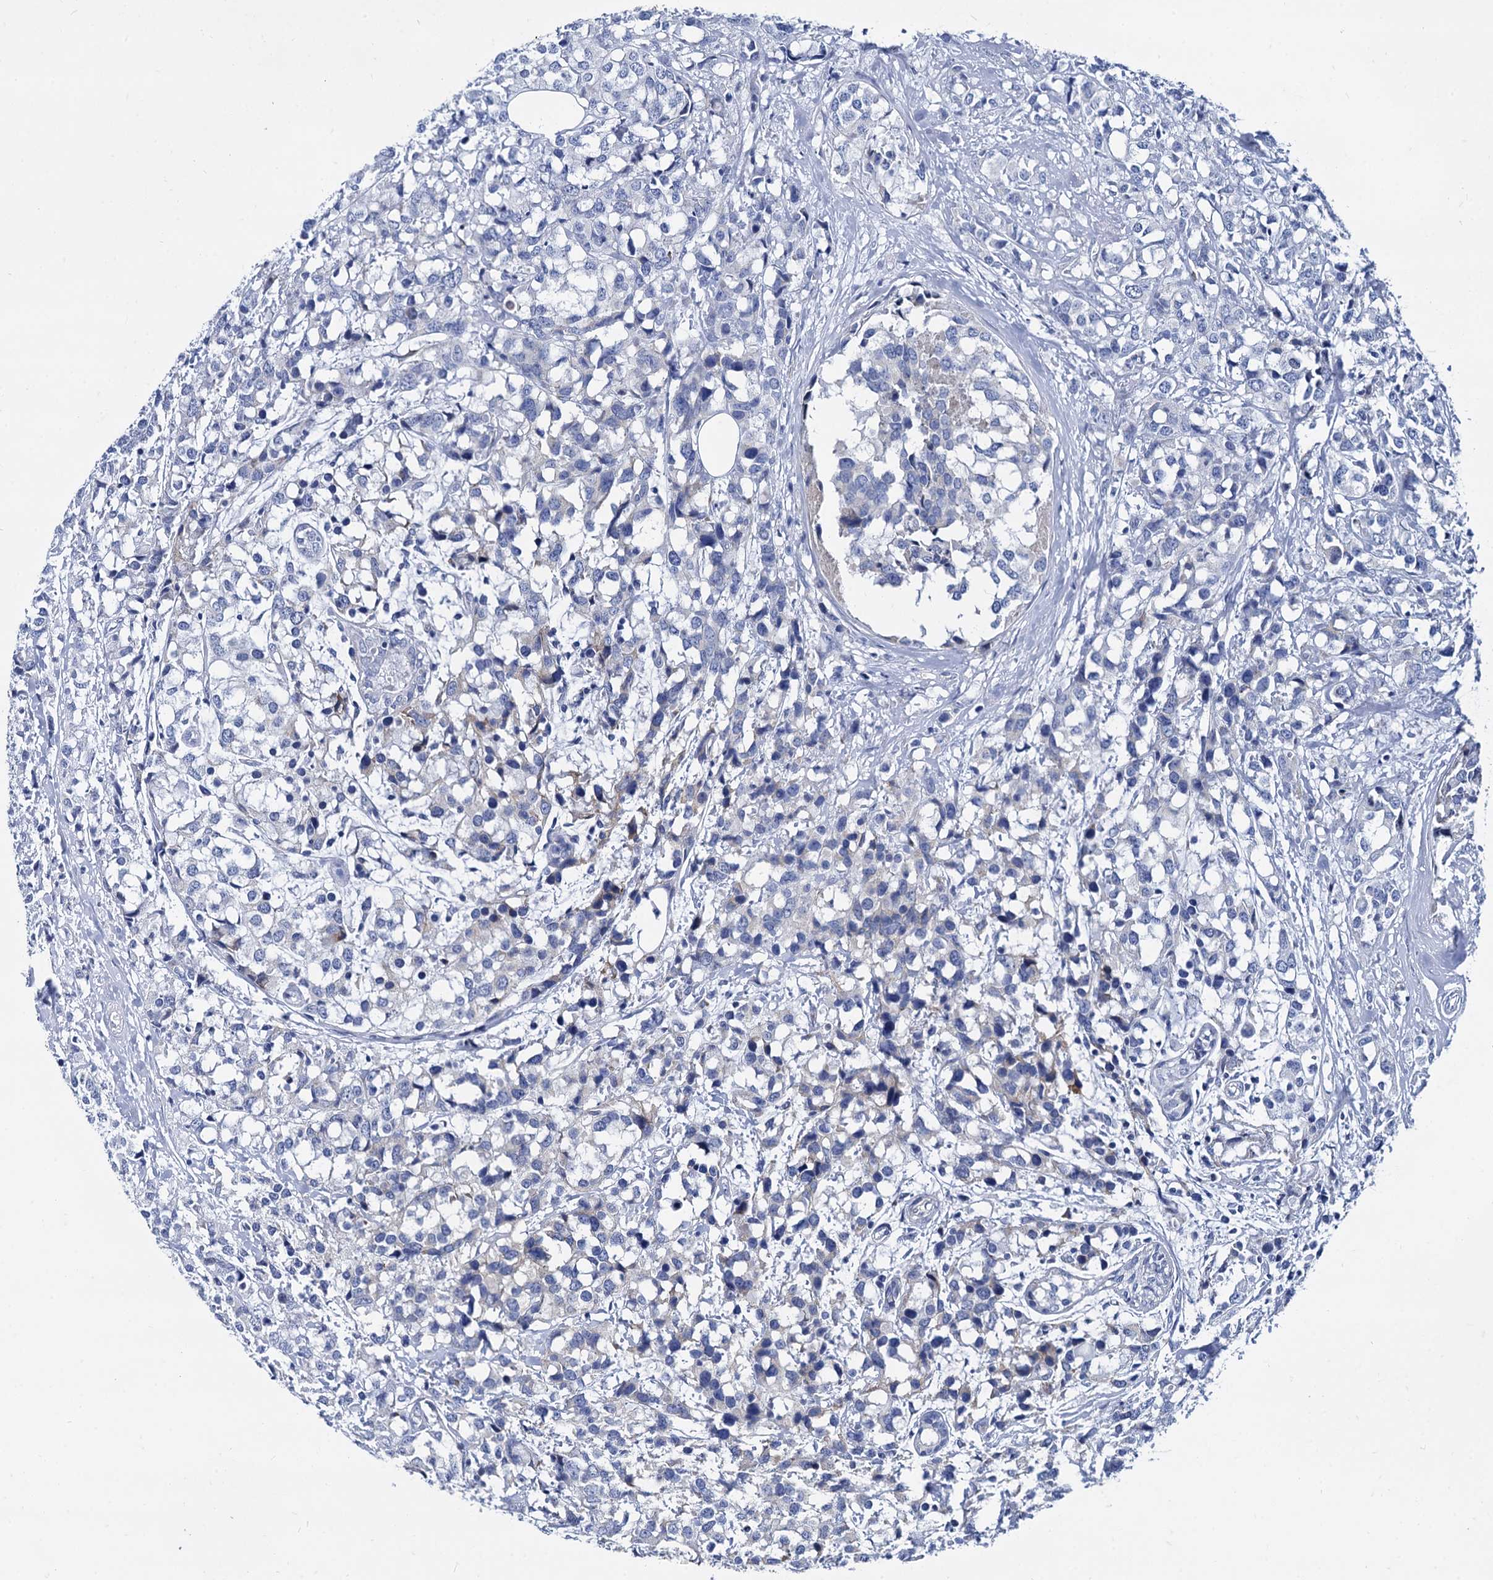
{"staining": {"intensity": "negative", "quantity": "none", "location": "none"}, "tissue": "breast cancer", "cell_type": "Tumor cells", "image_type": "cancer", "snomed": [{"axis": "morphology", "description": "Lobular carcinoma"}, {"axis": "topography", "description": "Breast"}], "caption": "Immunohistochemical staining of human breast cancer shows no significant positivity in tumor cells.", "gene": "FOXR2", "patient": {"sex": "female", "age": 59}}